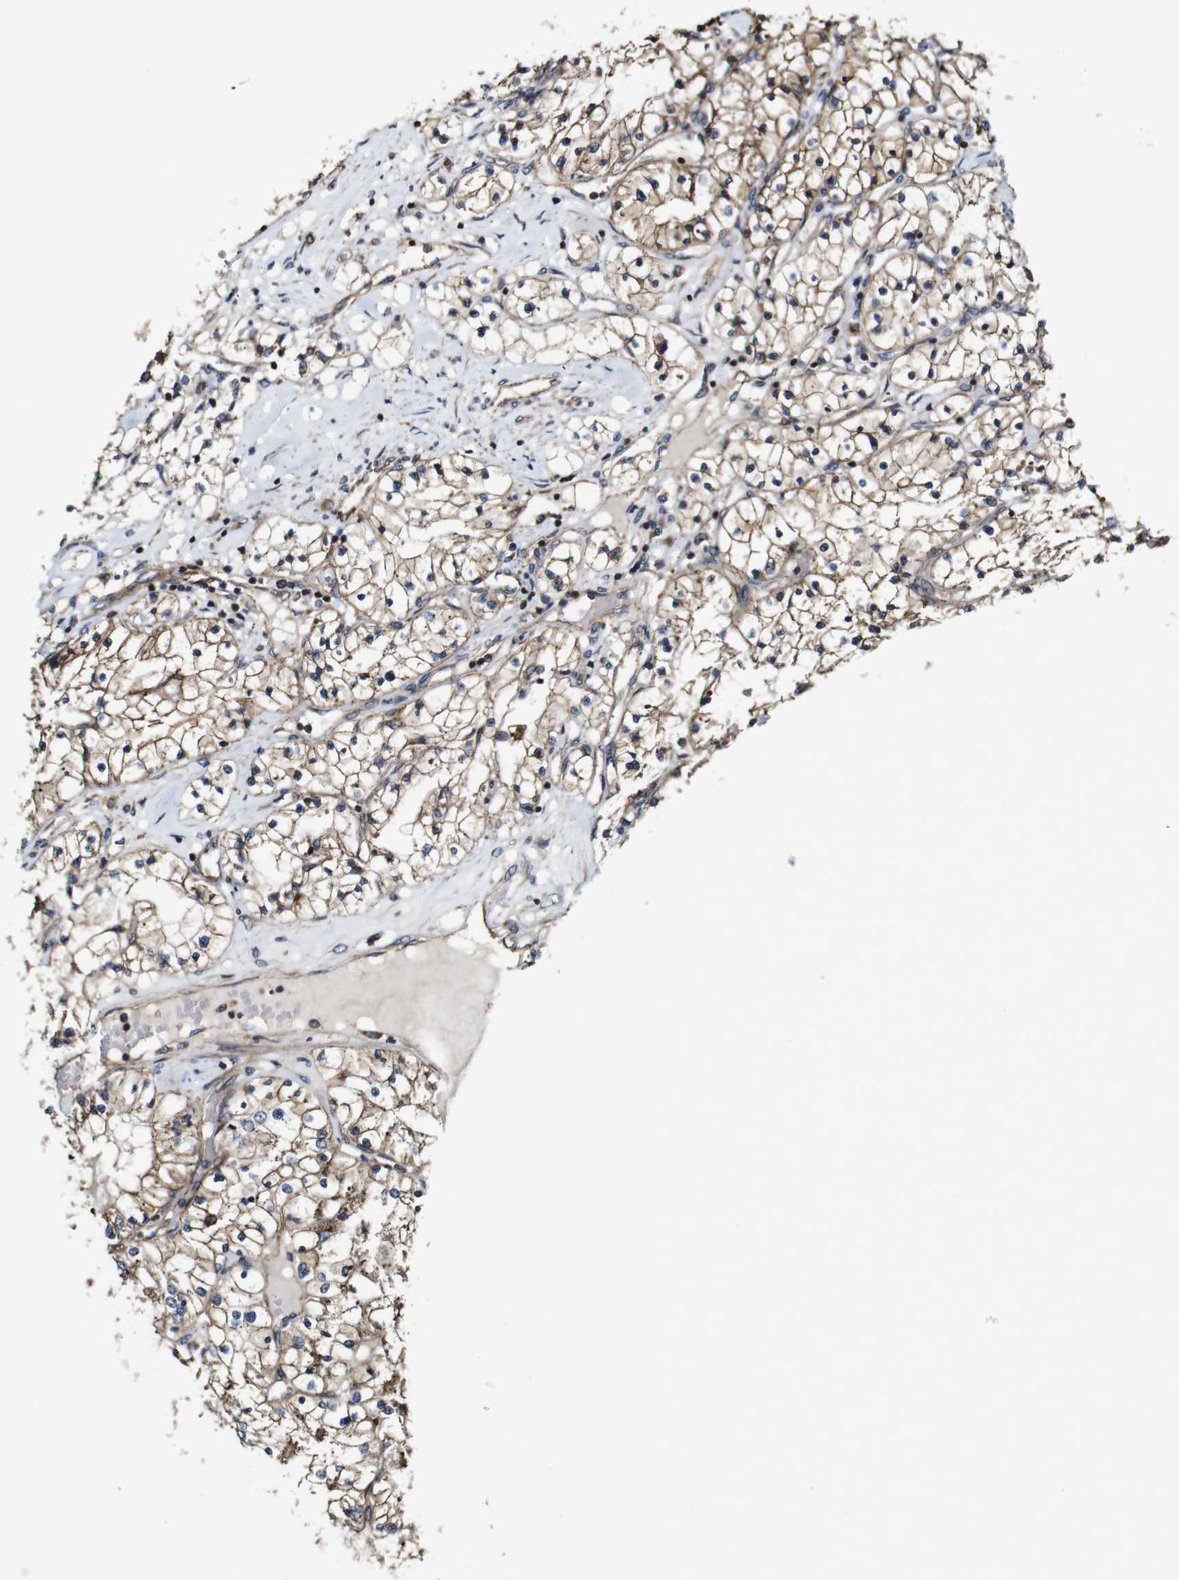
{"staining": {"intensity": "moderate", "quantity": ">75%", "location": "cytoplasmic/membranous"}, "tissue": "renal cancer", "cell_type": "Tumor cells", "image_type": "cancer", "snomed": [{"axis": "morphology", "description": "Adenocarcinoma, NOS"}, {"axis": "topography", "description": "Kidney"}], "caption": "Adenocarcinoma (renal) tissue shows moderate cytoplasmic/membranous expression in about >75% of tumor cells", "gene": "TNIK", "patient": {"sex": "male", "age": 68}}